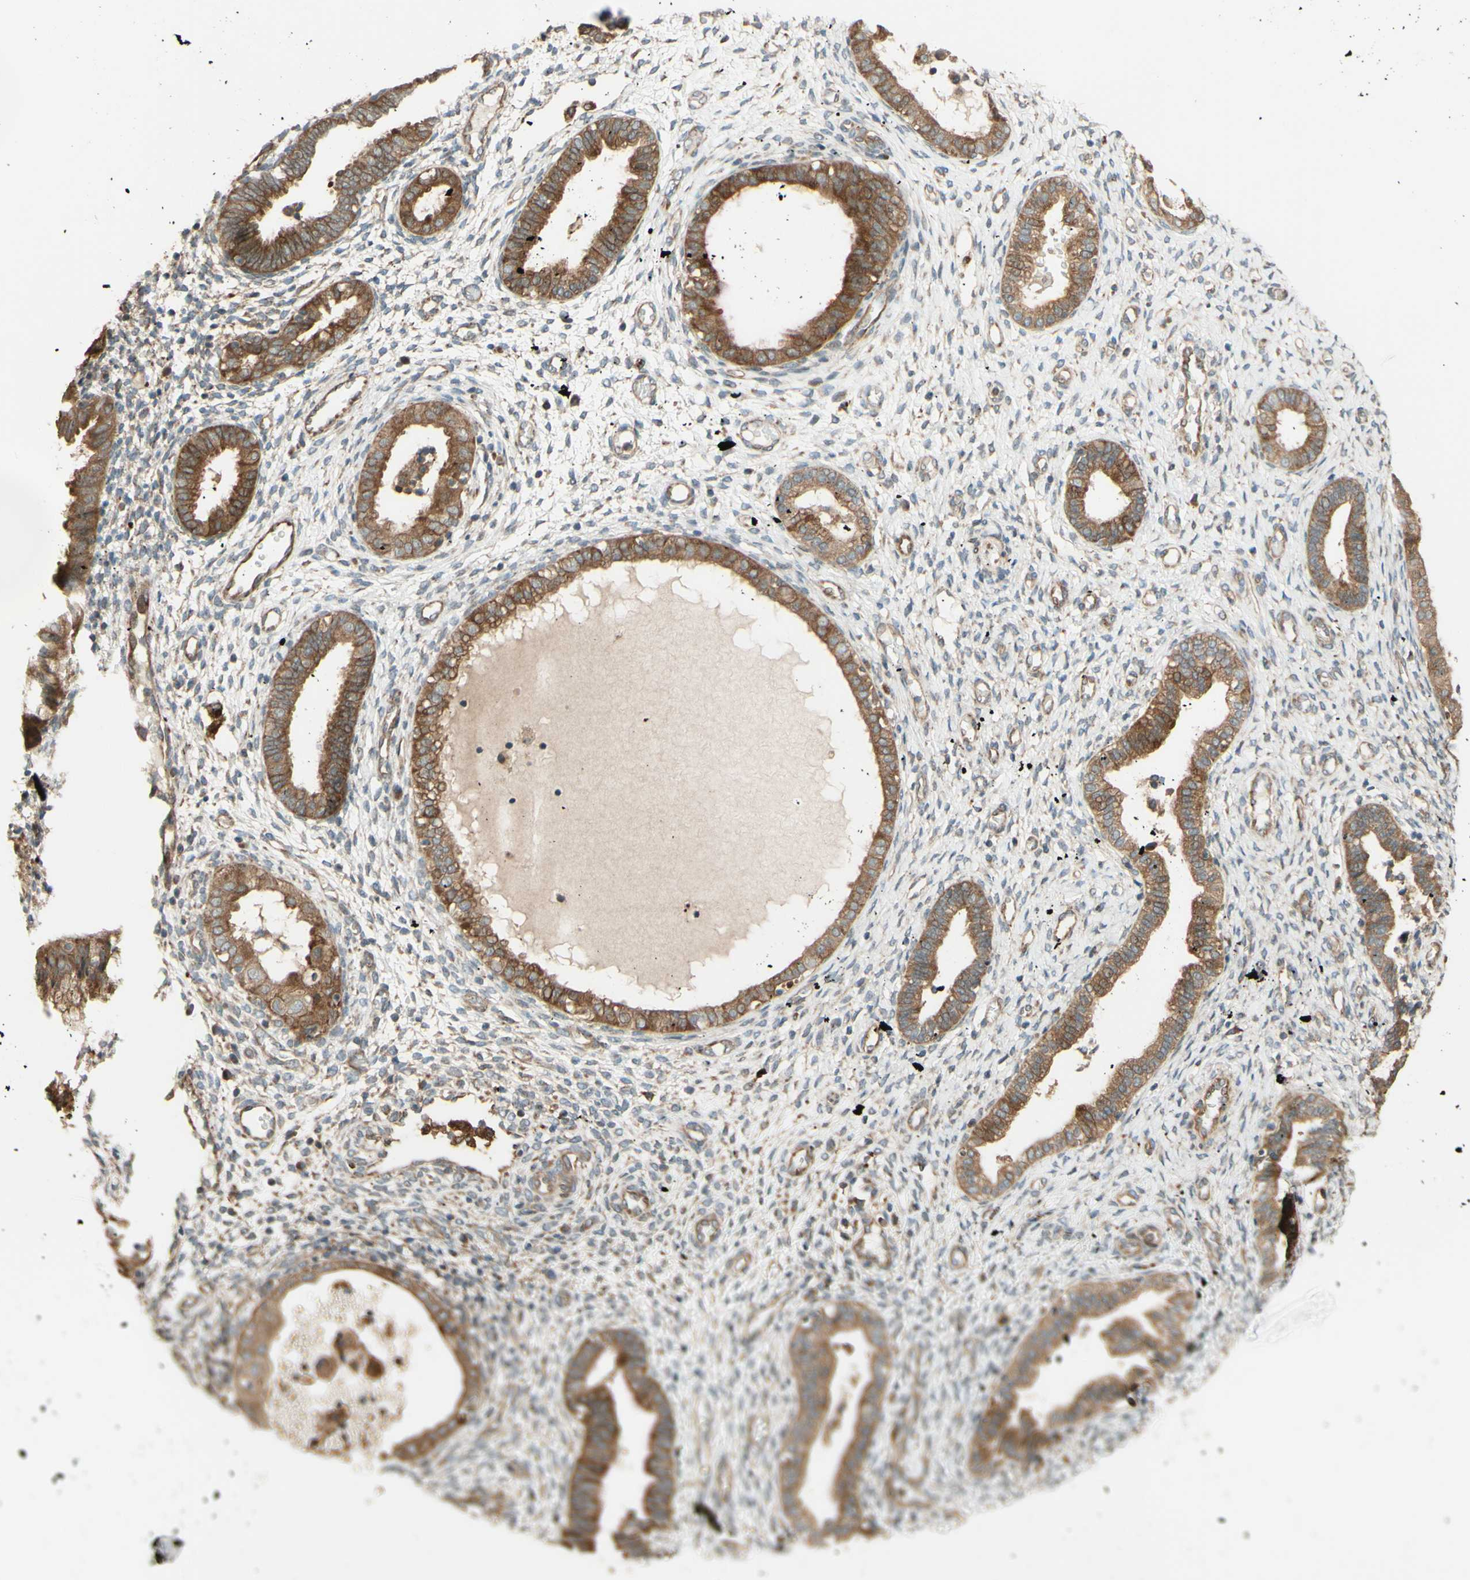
{"staining": {"intensity": "weak", "quantity": ">75%", "location": "cytoplasmic/membranous"}, "tissue": "endometrium", "cell_type": "Cells in endometrial stroma", "image_type": "normal", "snomed": [{"axis": "morphology", "description": "Normal tissue, NOS"}, {"axis": "topography", "description": "Endometrium"}], "caption": "Human endometrium stained with a brown dye displays weak cytoplasmic/membranous positive staining in about >75% of cells in endometrial stroma.", "gene": "RNF19A", "patient": {"sex": "female", "age": 61}}